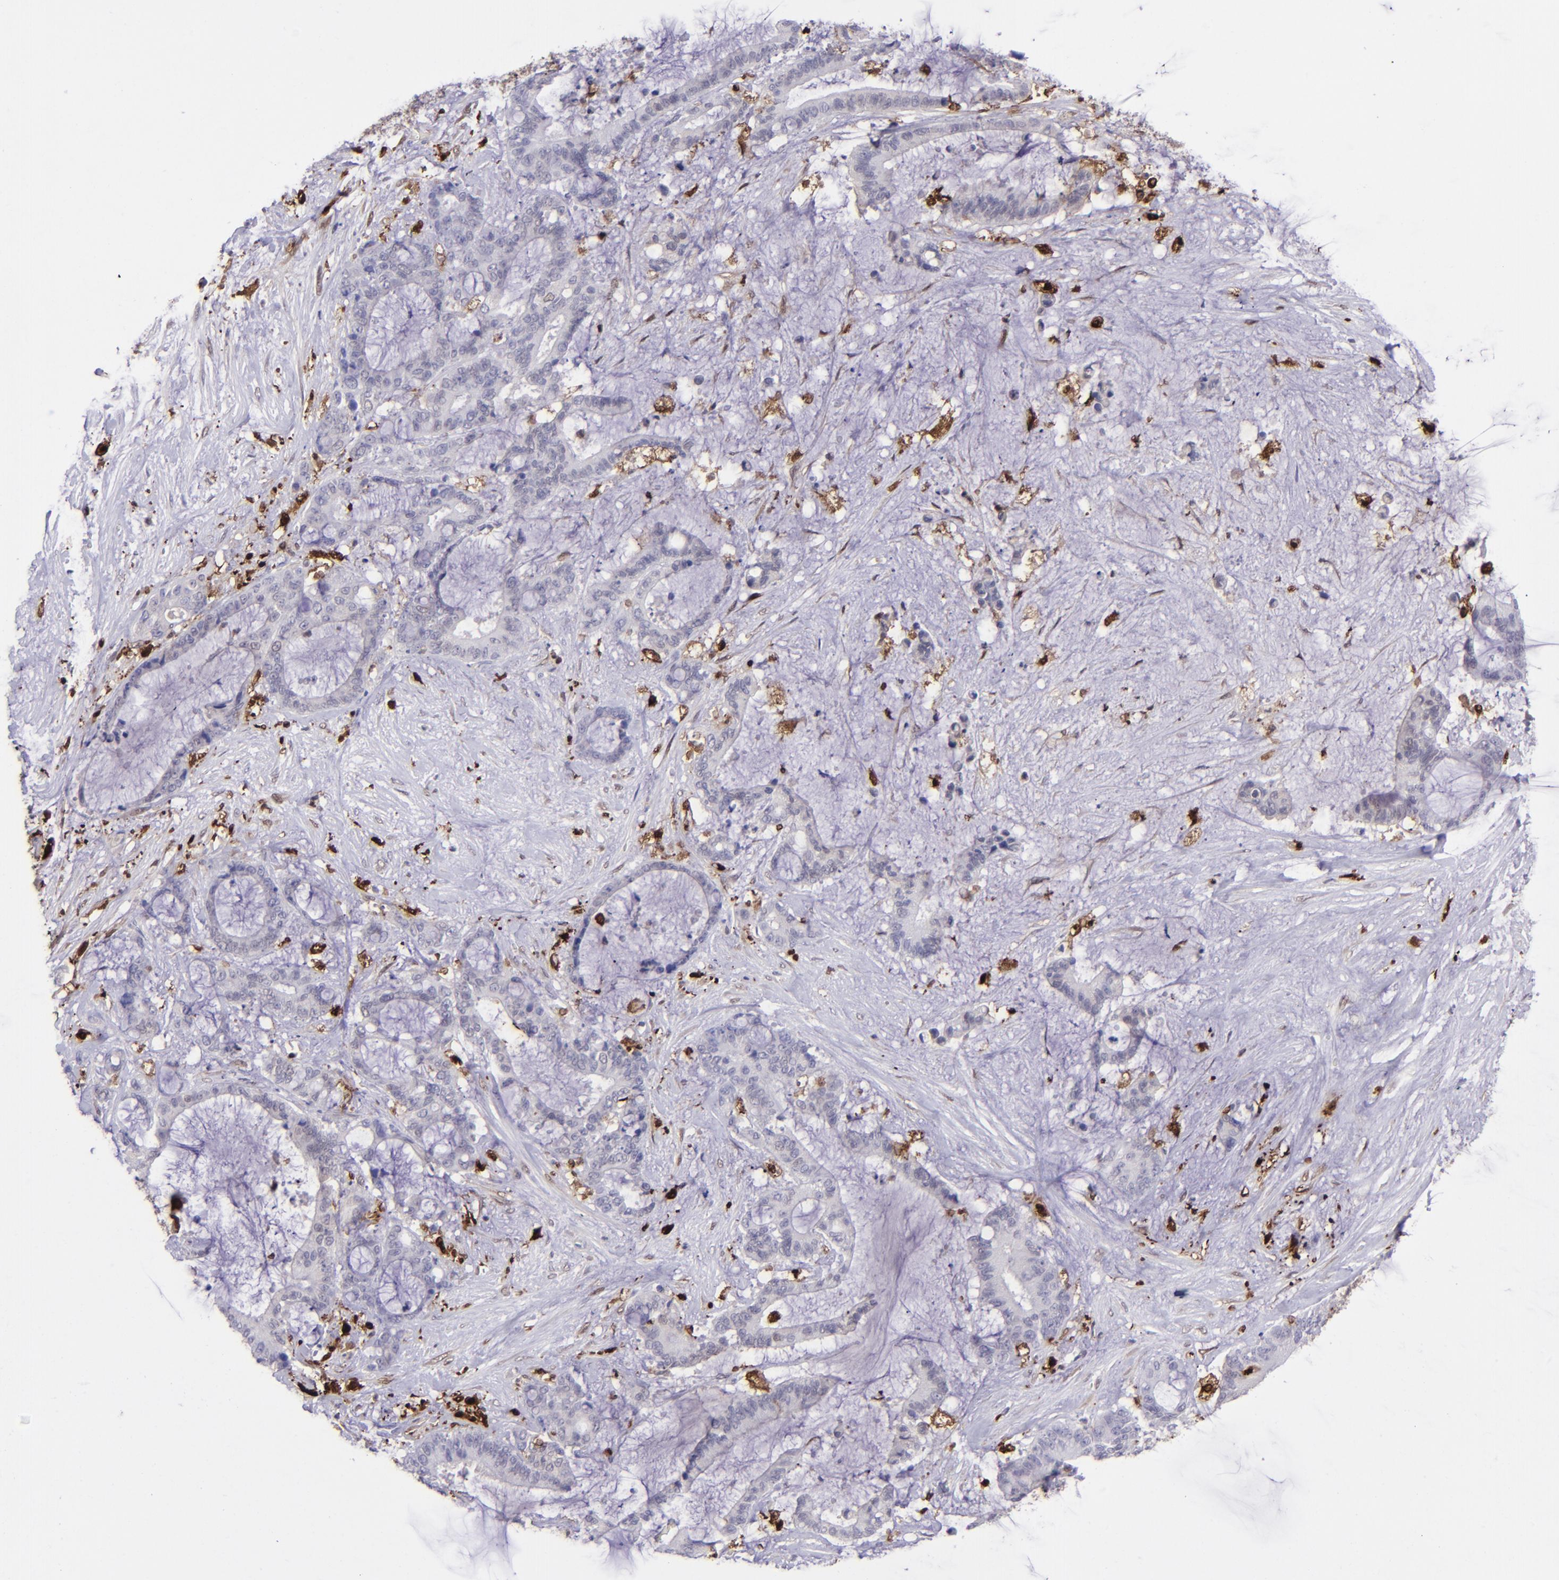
{"staining": {"intensity": "negative", "quantity": "none", "location": "none"}, "tissue": "liver cancer", "cell_type": "Tumor cells", "image_type": "cancer", "snomed": [{"axis": "morphology", "description": "Cholangiocarcinoma"}, {"axis": "topography", "description": "Liver"}], "caption": "A photomicrograph of human liver cancer is negative for staining in tumor cells. (DAB (3,3'-diaminobenzidine) immunohistochemistry with hematoxylin counter stain).", "gene": "TYMP", "patient": {"sex": "female", "age": 73}}